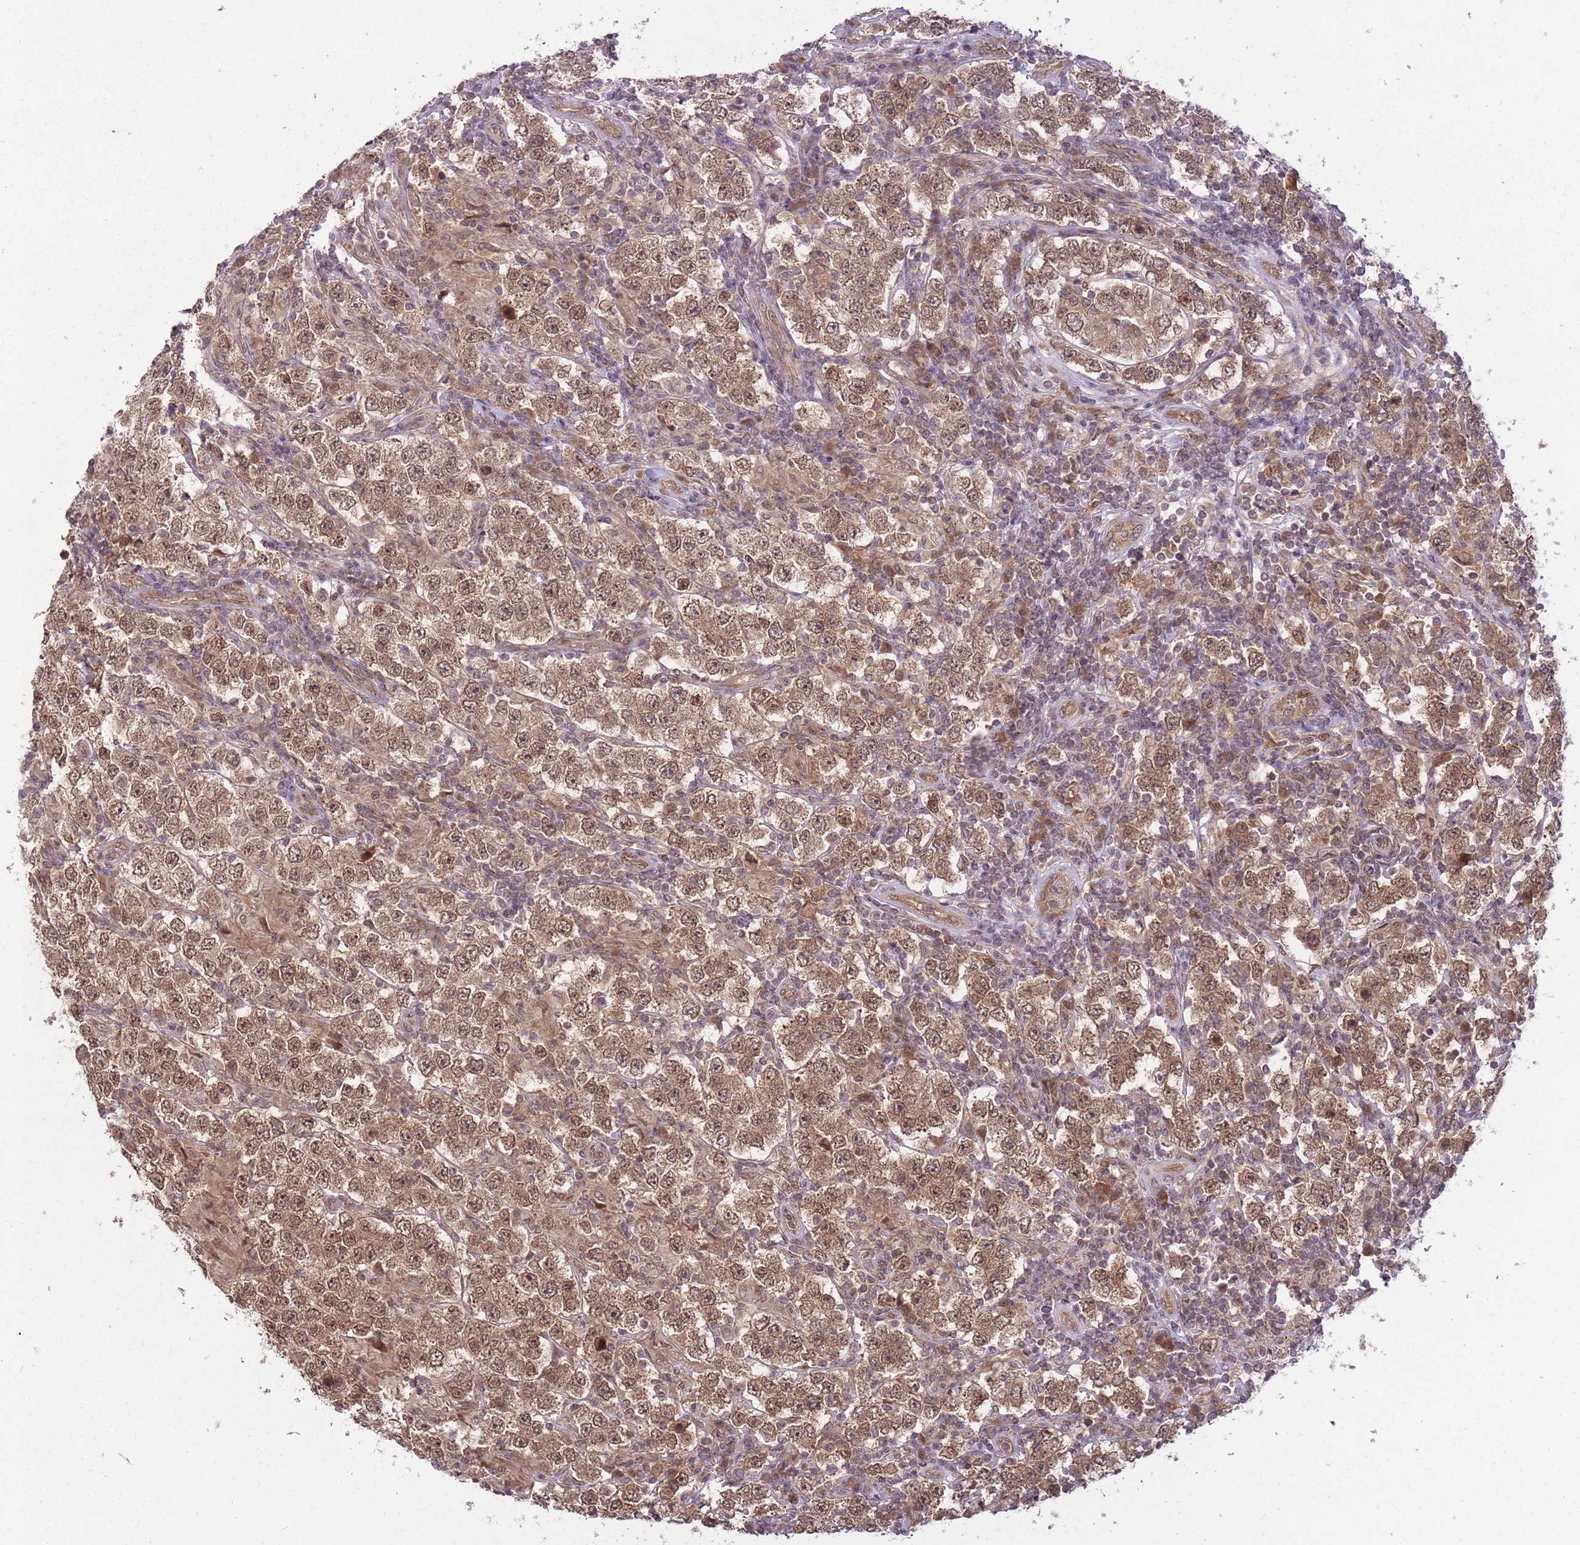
{"staining": {"intensity": "moderate", "quantity": ">75%", "location": "cytoplasmic/membranous,nuclear"}, "tissue": "testis cancer", "cell_type": "Tumor cells", "image_type": "cancer", "snomed": [{"axis": "morphology", "description": "Normal tissue, NOS"}, {"axis": "morphology", "description": "Urothelial carcinoma, High grade"}, {"axis": "morphology", "description": "Seminoma, NOS"}, {"axis": "morphology", "description": "Carcinoma, Embryonal, NOS"}, {"axis": "topography", "description": "Urinary bladder"}, {"axis": "topography", "description": "Testis"}], "caption": "Immunohistochemistry (IHC) histopathology image of testis cancer stained for a protein (brown), which reveals medium levels of moderate cytoplasmic/membranous and nuclear expression in approximately >75% of tumor cells.", "gene": "ADAMTS3", "patient": {"sex": "male", "age": 41}}